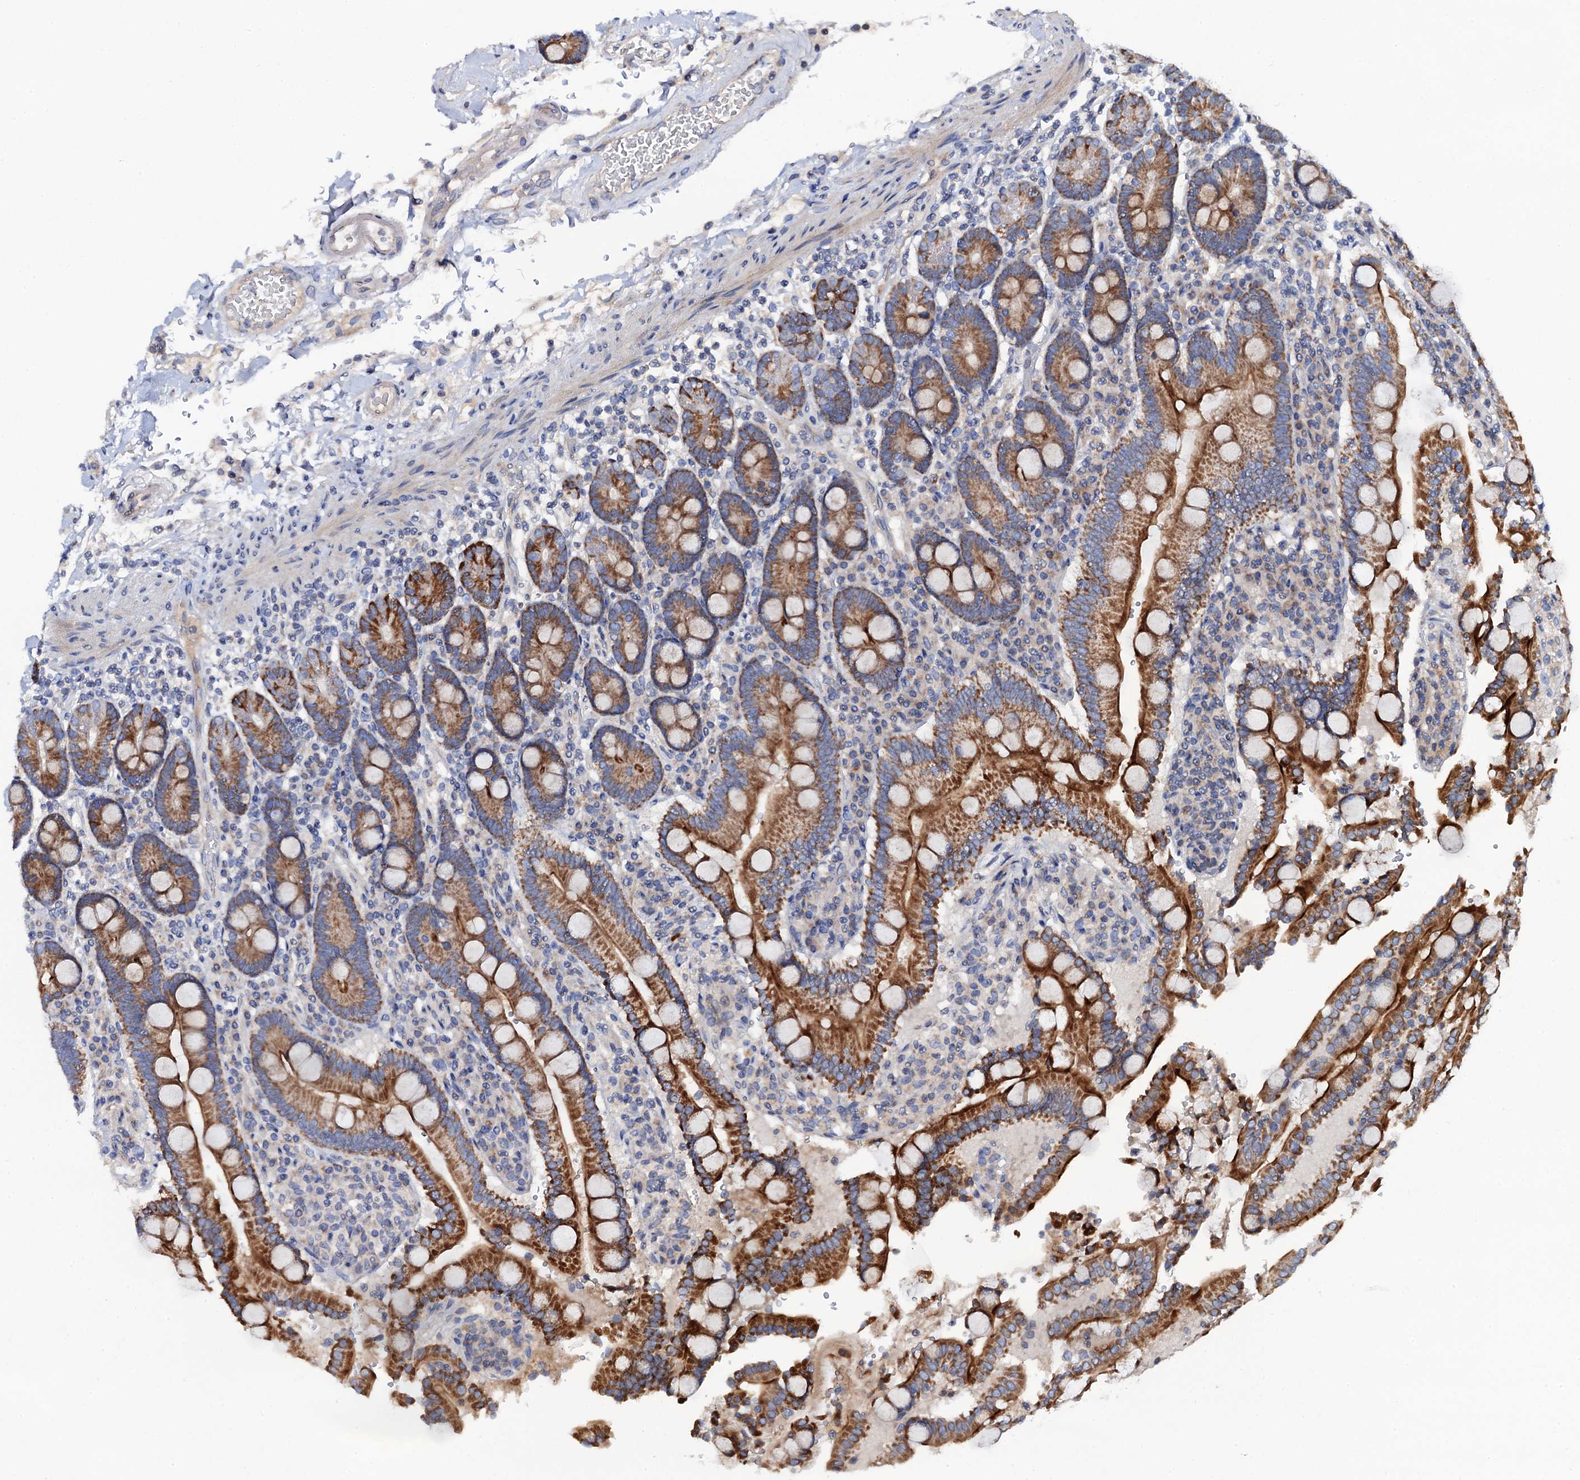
{"staining": {"intensity": "strong", "quantity": "25%-75%", "location": "cytoplasmic/membranous"}, "tissue": "duodenum", "cell_type": "Glandular cells", "image_type": "normal", "snomed": [{"axis": "morphology", "description": "Normal tissue, NOS"}, {"axis": "topography", "description": "Small intestine, NOS"}], "caption": "Protein staining by IHC reveals strong cytoplasmic/membranous staining in about 25%-75% of glandular cells in normal duodenum.", "gene": "MRPL48", "patient": {"sex": "female", "age": 71}}